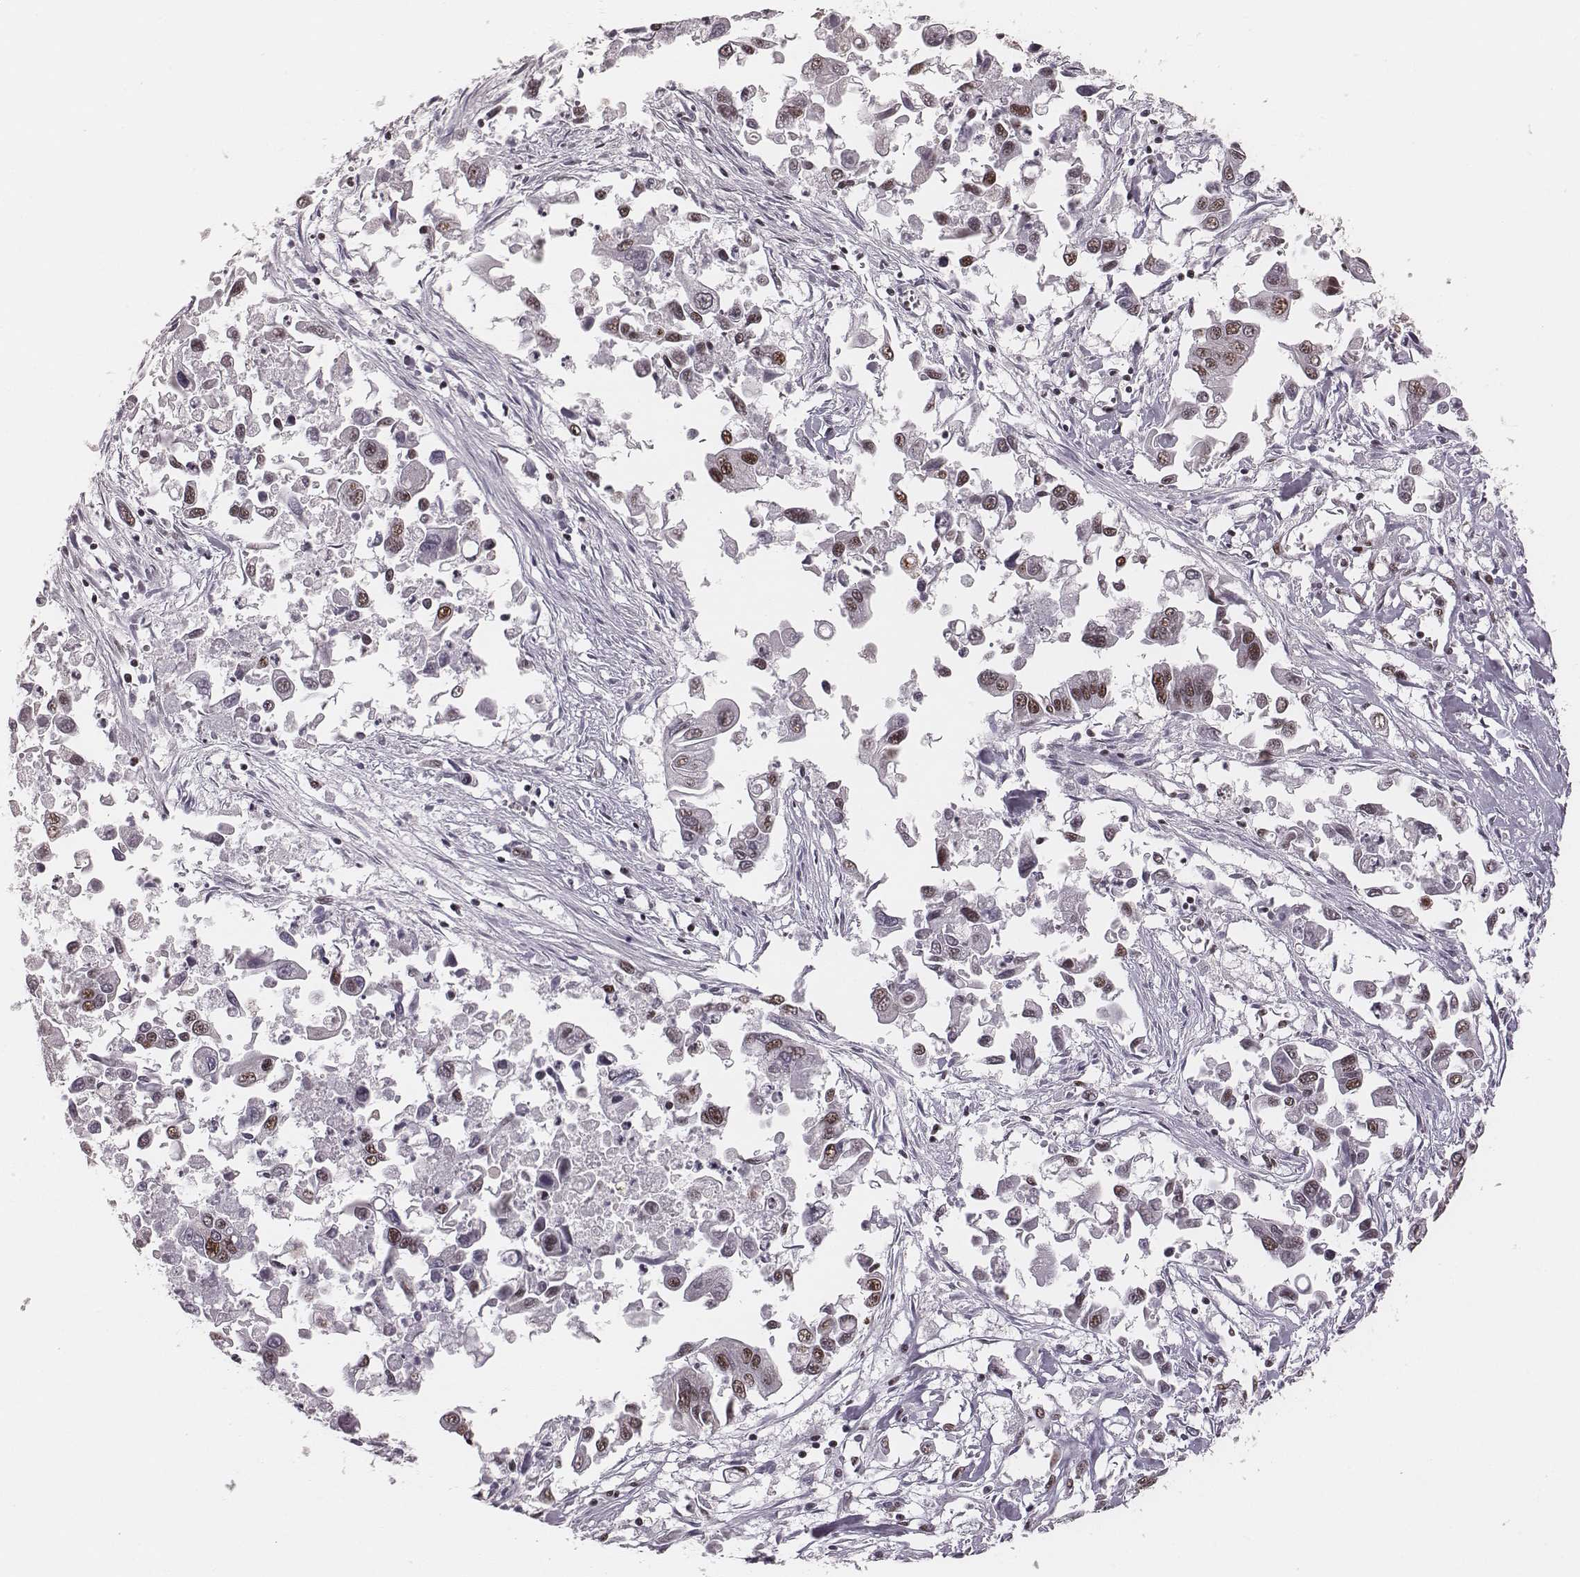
{"staining": {"intensity": "moderate", "quantity": "<25%", "location": "nuclear"}, "tissue": "pancreatic cancer", "cell_type": "Tumor cells", "image_type": "cancer", "snomed": [{"axis": "morphology", "description": "Adenocarcinoma, NOS"}, {"axis": "topography", "description": "Pancreas"}], "caption": "Immunohistochemistry (IHC) image of pancreatic adenocarcinoma stained for a protein (brown), which exhibits low levels of moderate nuclear expression in approximately <25% of tumor cells.", "gene": "LUC7L", "patient": {"sex": "female", "age": 83}}